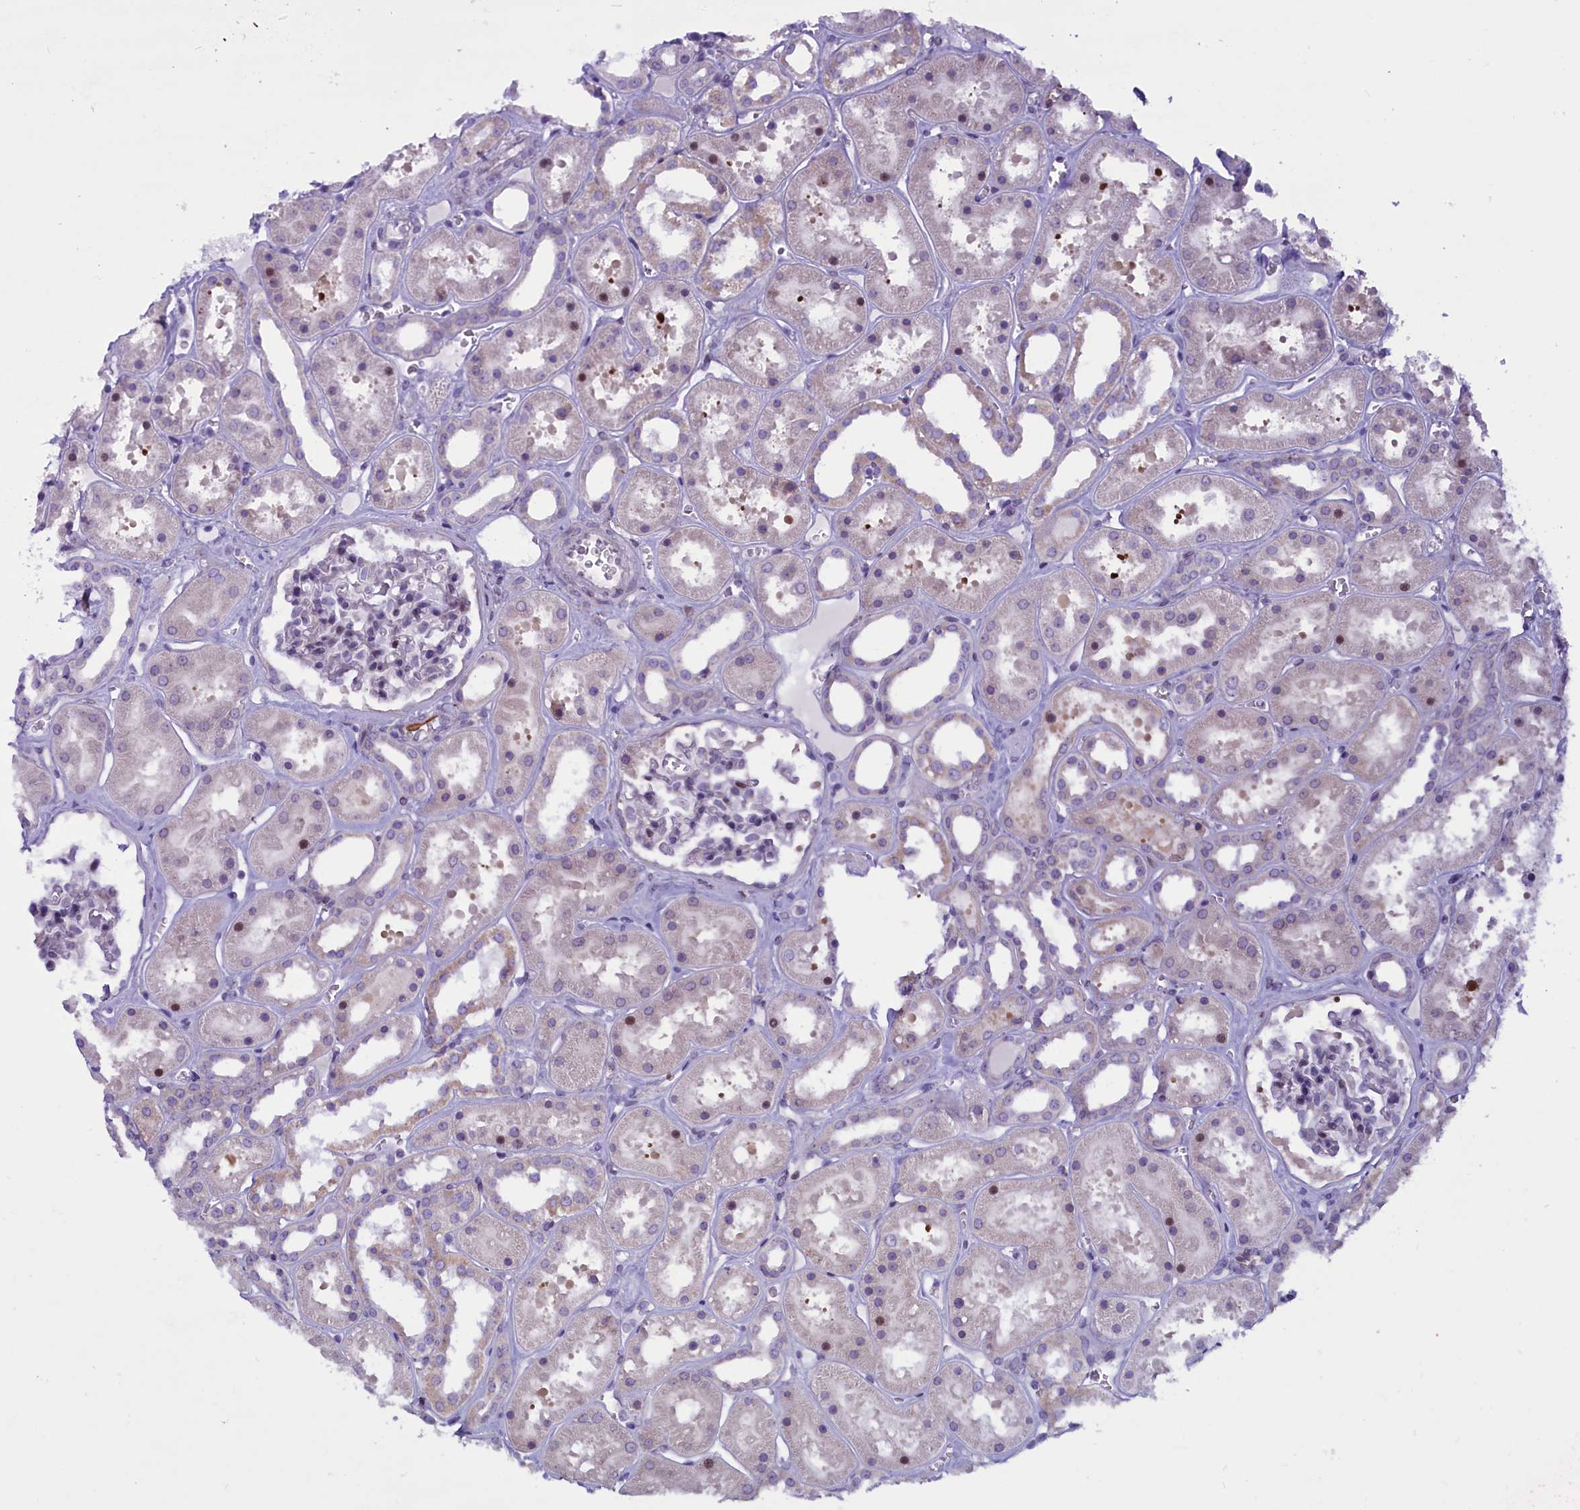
{"staining": {"intensity": "weak", "quantity": "<25%", "location": "cytoplasmic/membranous"}, "tissue": "kidney", "cell_type": "Cells in glomeruli", "image_type": "normal", "snomed": [{"axis": "morphology", "description": "Normal tissue, NOS"}, {"axis": "topography", "description": "Kidney"}], "caption": "A micrograph of kidney stained for a protein exhibits no brown staining in cells in glomeruli. The staining was performed using DAB to visualize the protein expression in brown, while the nuclei were stained in blue with hematoxylin (Magnification: 20x).", "gene": "MIEF2", "patient": {"sex": "female", "age": 41}}